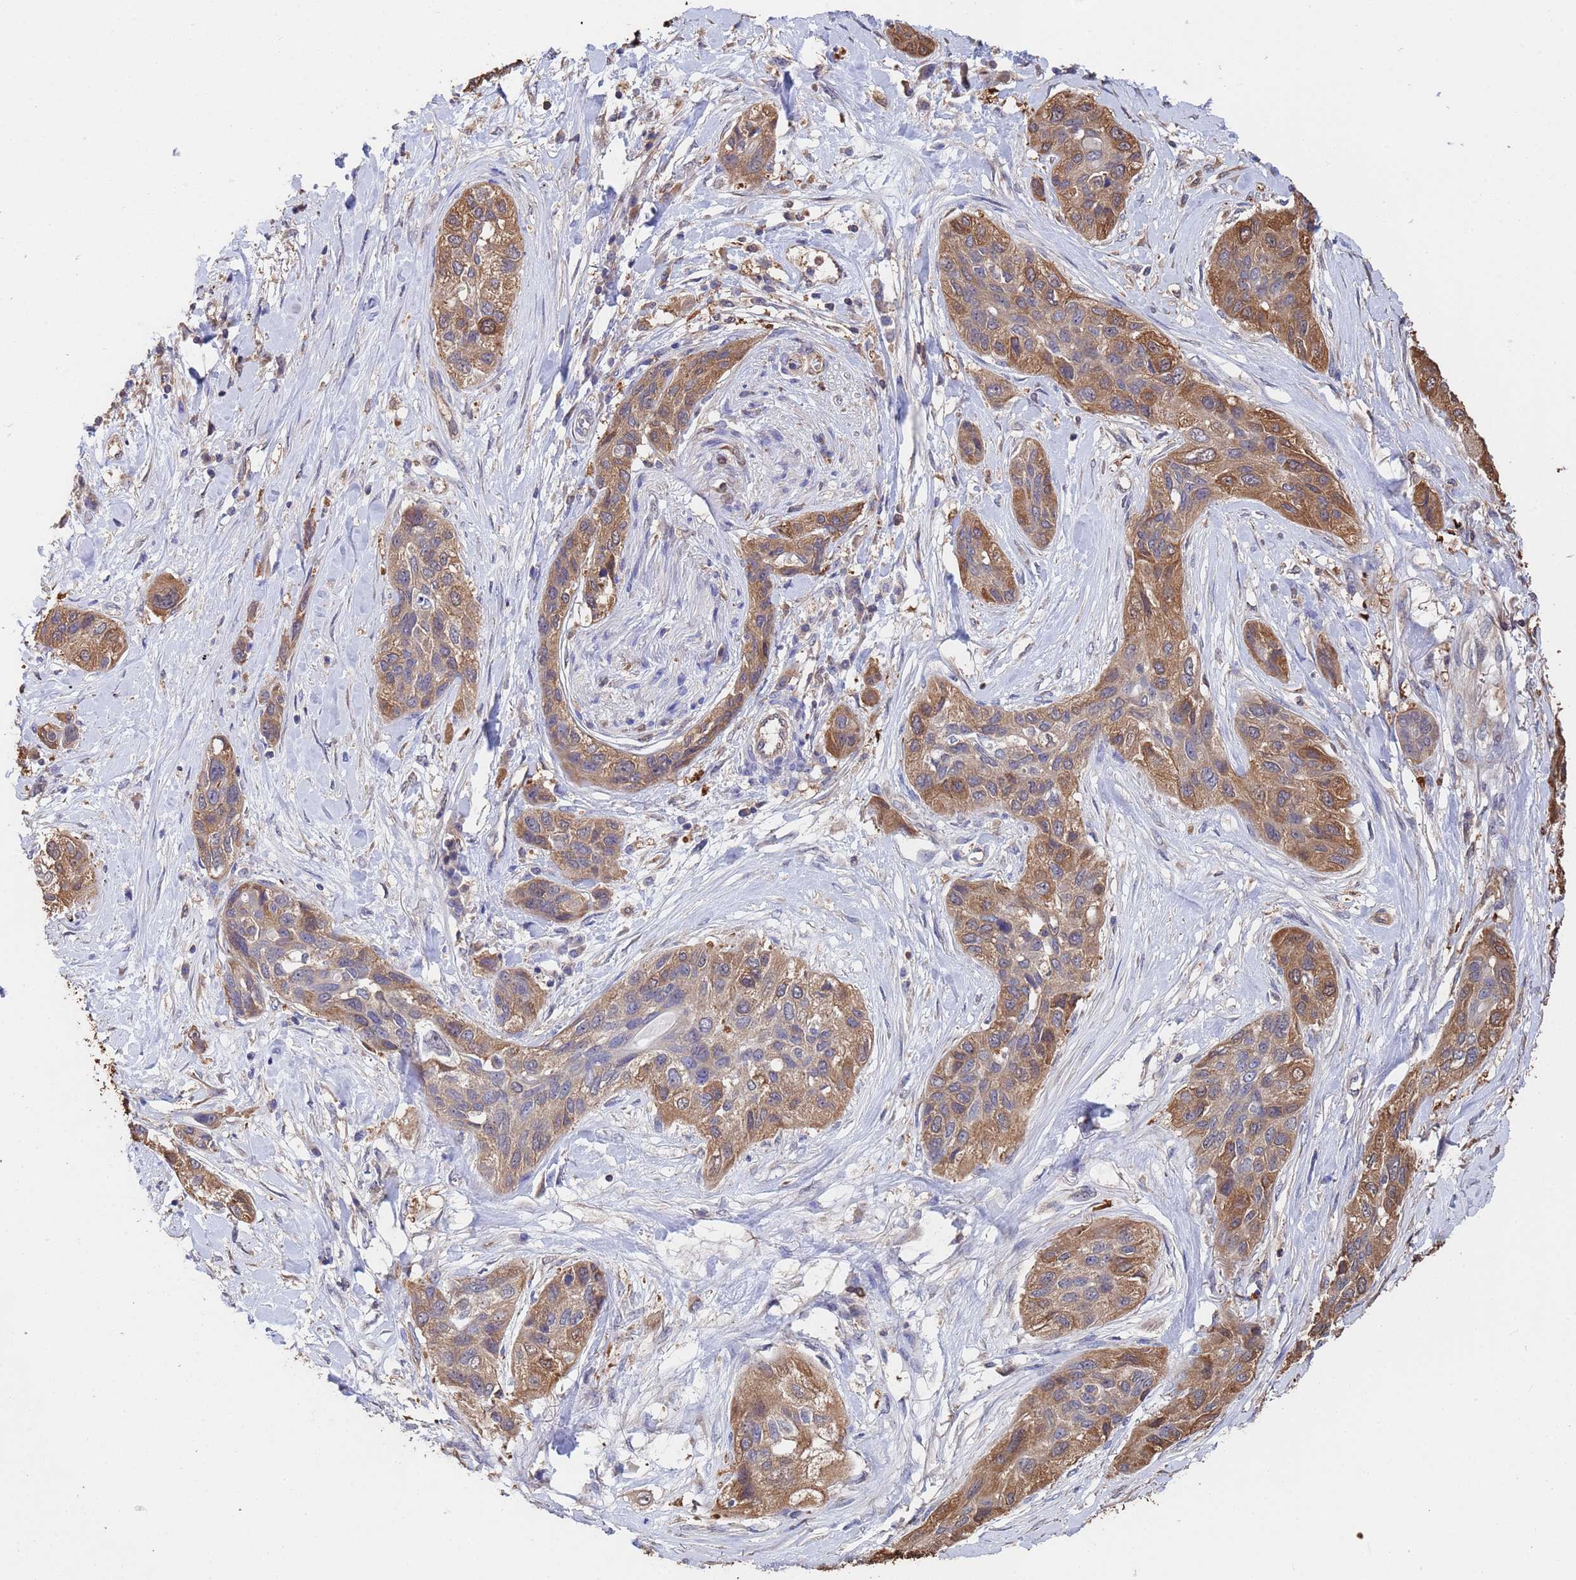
{"staining": {"intensity": "moderate", "quantity": "25%-75%", "location": "cytoplasmic/membranous"}, "tissue": "lung cancer", "cell_type": "Tumor cells", "image_type": "cancer", "snomed": [{"axis": "morphology", "description": "Squamous cell carcinoma, NOS"}, {"axis": "topography", "description": "Lung"}], "caption": "Protein expression analysis of lung squamous cell carcinoma demonstrates moderate cytoplasmic/membranous positivity in about 25%-75% of tumor cells.", "gene": "FAM25A", "patient": {"sex": "female", "age": 70}}